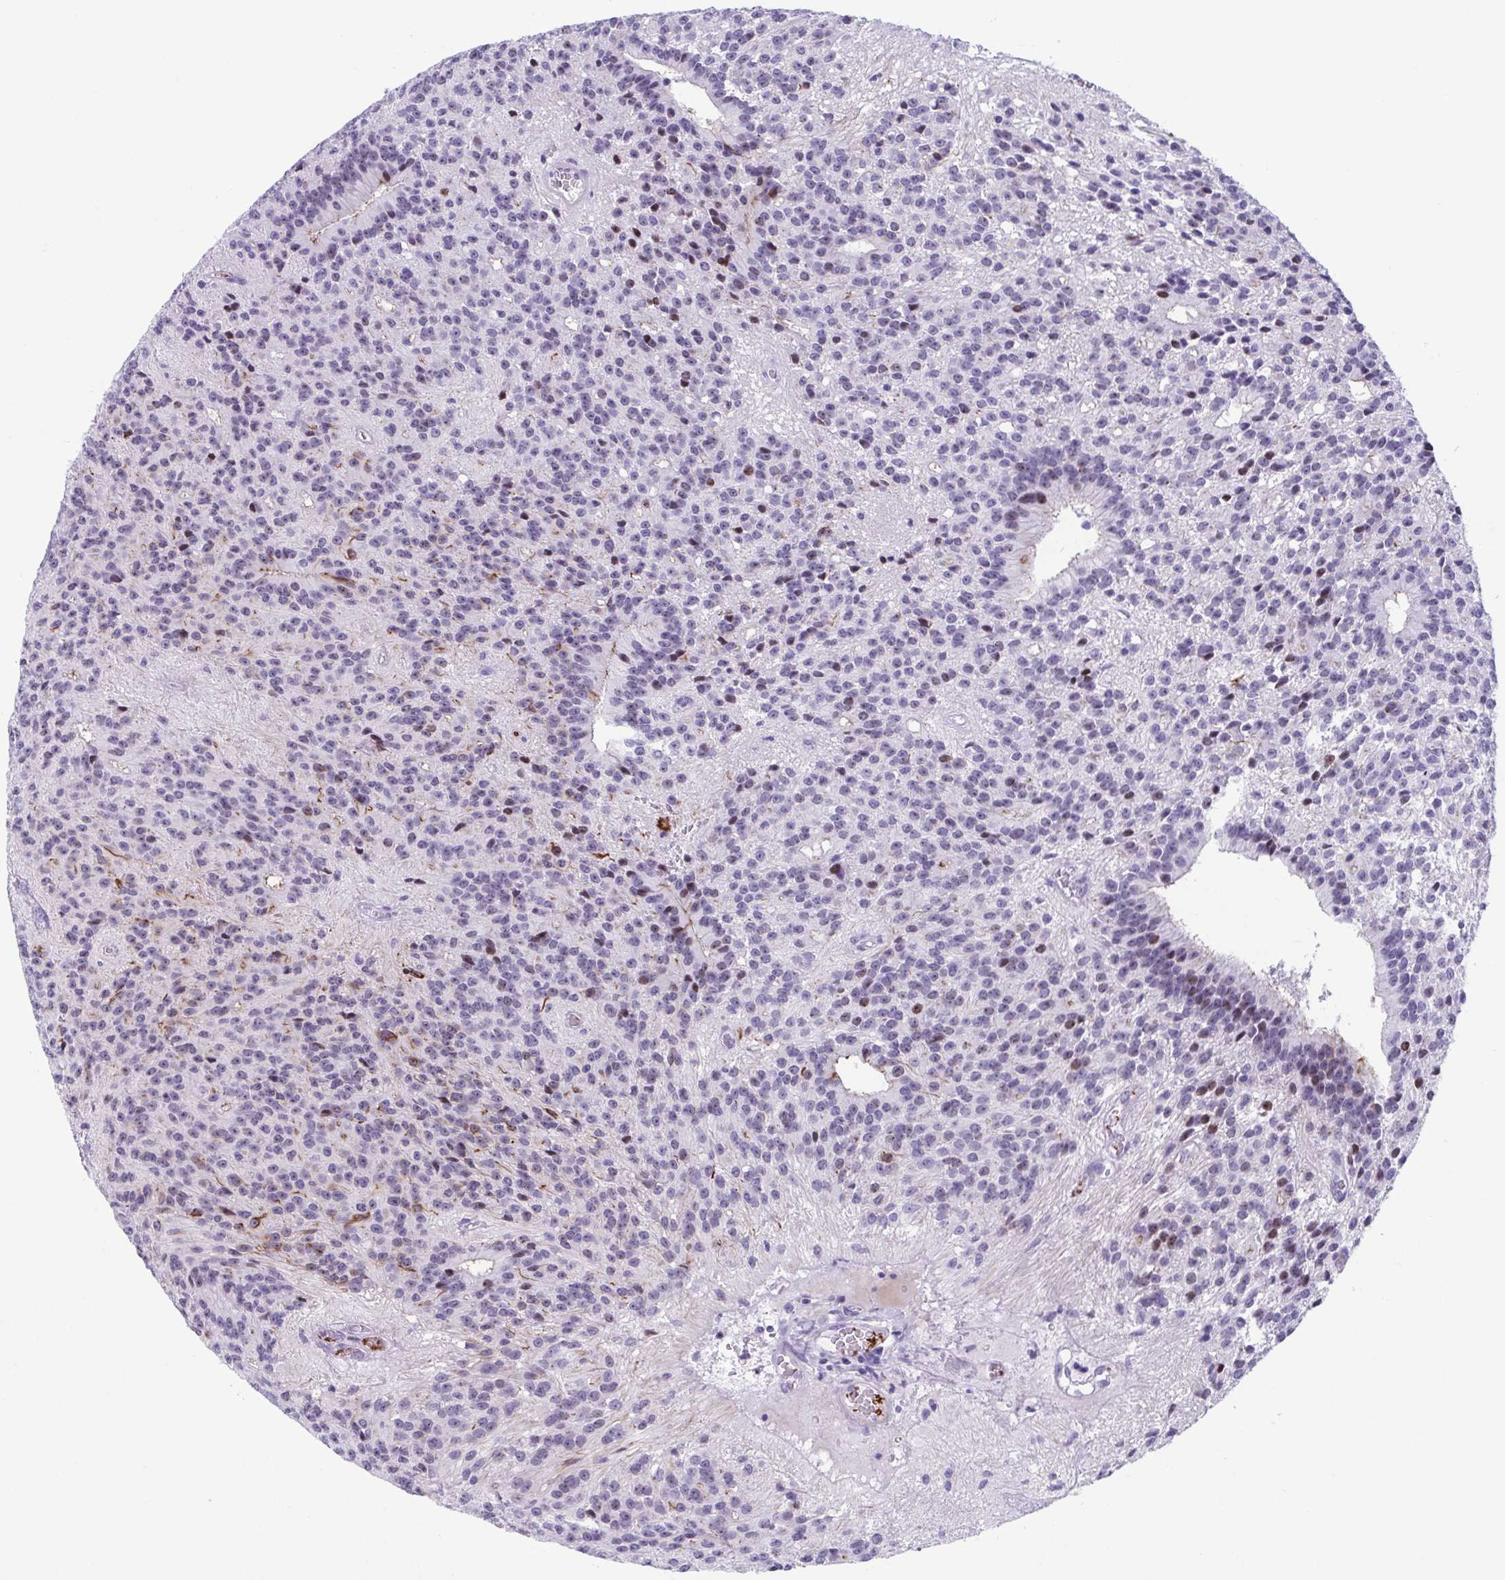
{"staining": {"intensity": "negative", "quantity": "none", "location": "none"}, "tissue": "glioma", "cell_type": "Tumor cells", "image_type": "cancer", "snomed": [{"axis": "morphology", "description": "Glioma, malignant, Low grade"}, {"axis": "topography", "description": "Brain"}], "caption": "Human low-grade glioma (malignant) stained for a protein using IHC exhibits no staining in tumor cells.", "gene": "TCEAL3", "patient": {"sex": "male", "age": 31}}